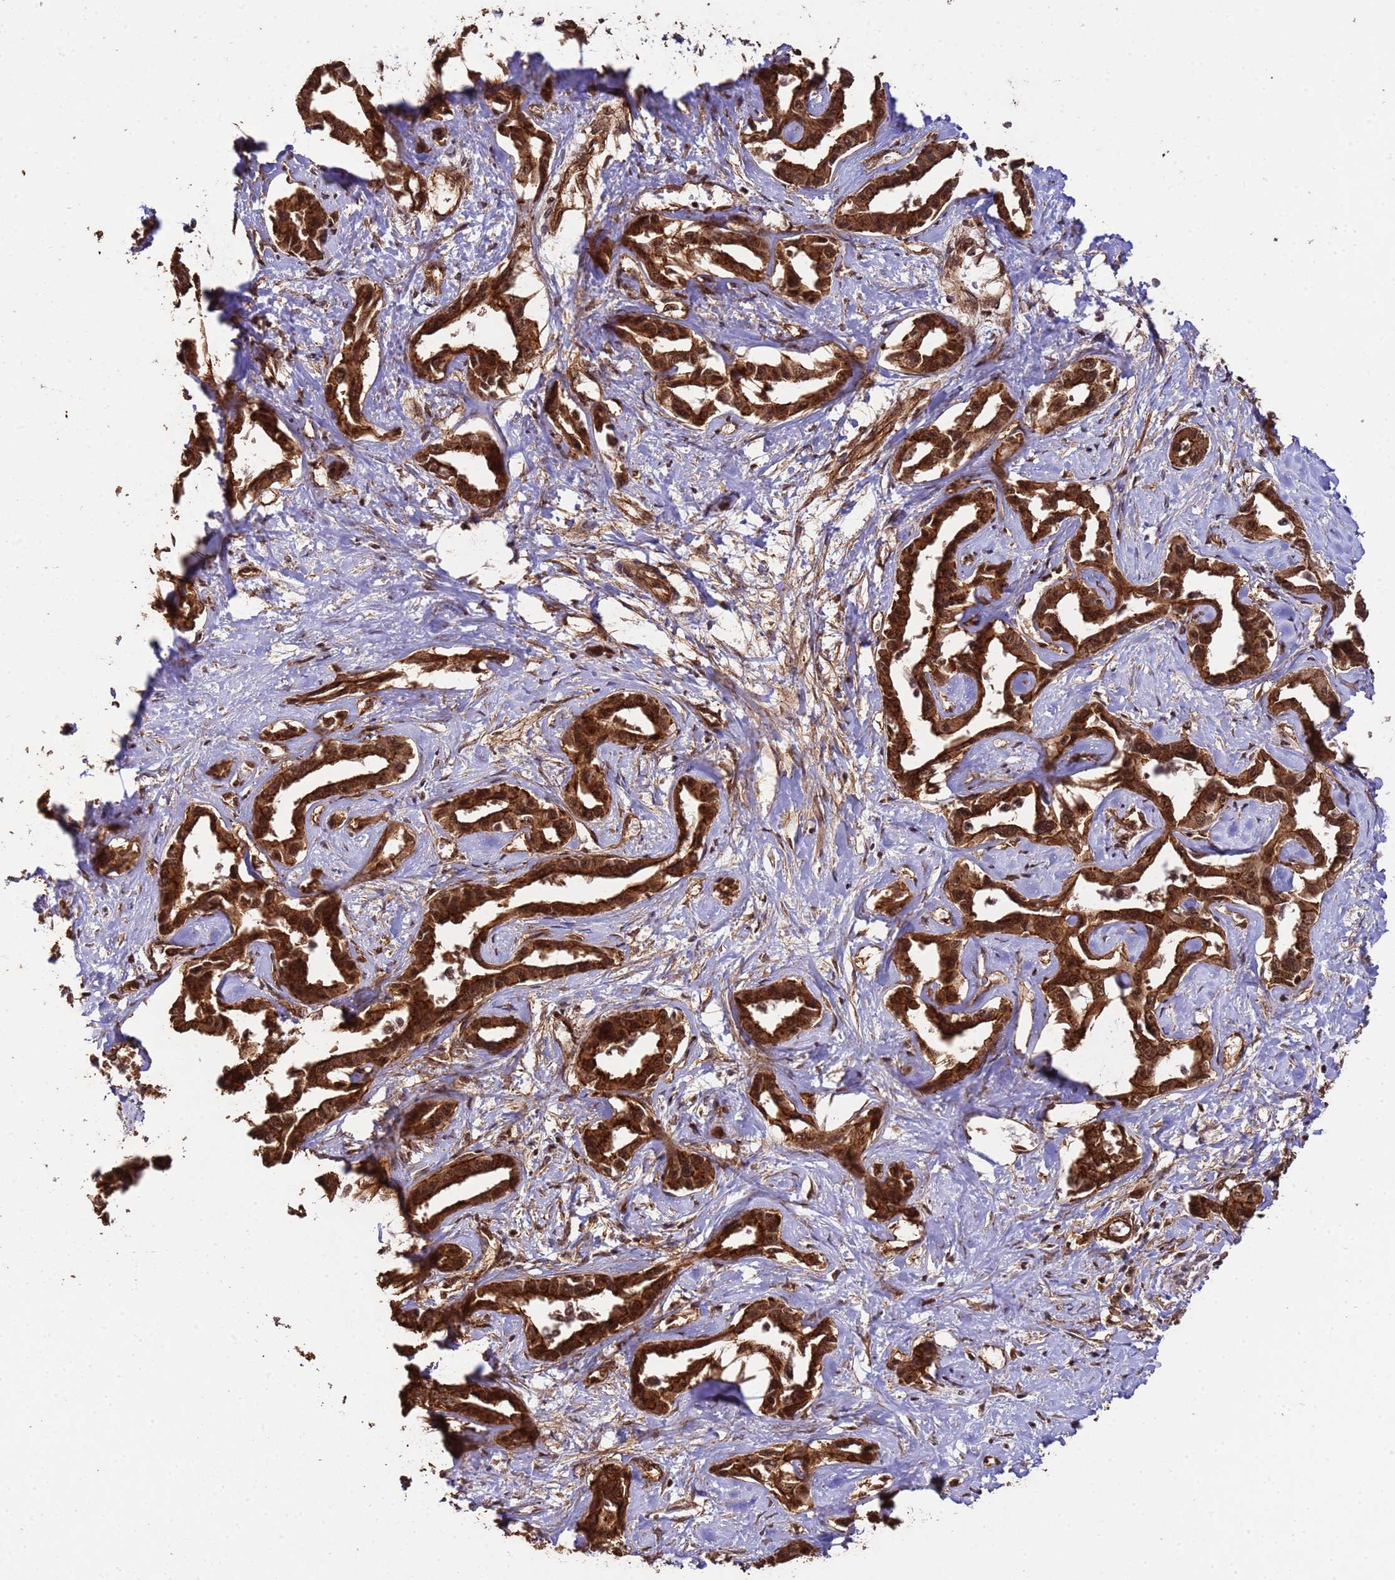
{"staining": {"intensity": "strong", "quantity": ">75%", "location": "cytoplasmic/membranous,nuclear"}, "tissue": "liver cancer", "cell_type": "Tumor cells", "image_type": "cancer", "snomed": [{"axis": "morphology", "description": "Cholangiocarcinoma"}, {"axis": "topography", "description": "Liver"}], "caption": "Protein analysis of liver cancer (cholangiocarcinoma) tissue displays strong cytoplasmic/membranous and nuclear expression in about >75% of tumor cells.", "gene": "SYF2", "patient": {"sex": "male", "age": 59}}